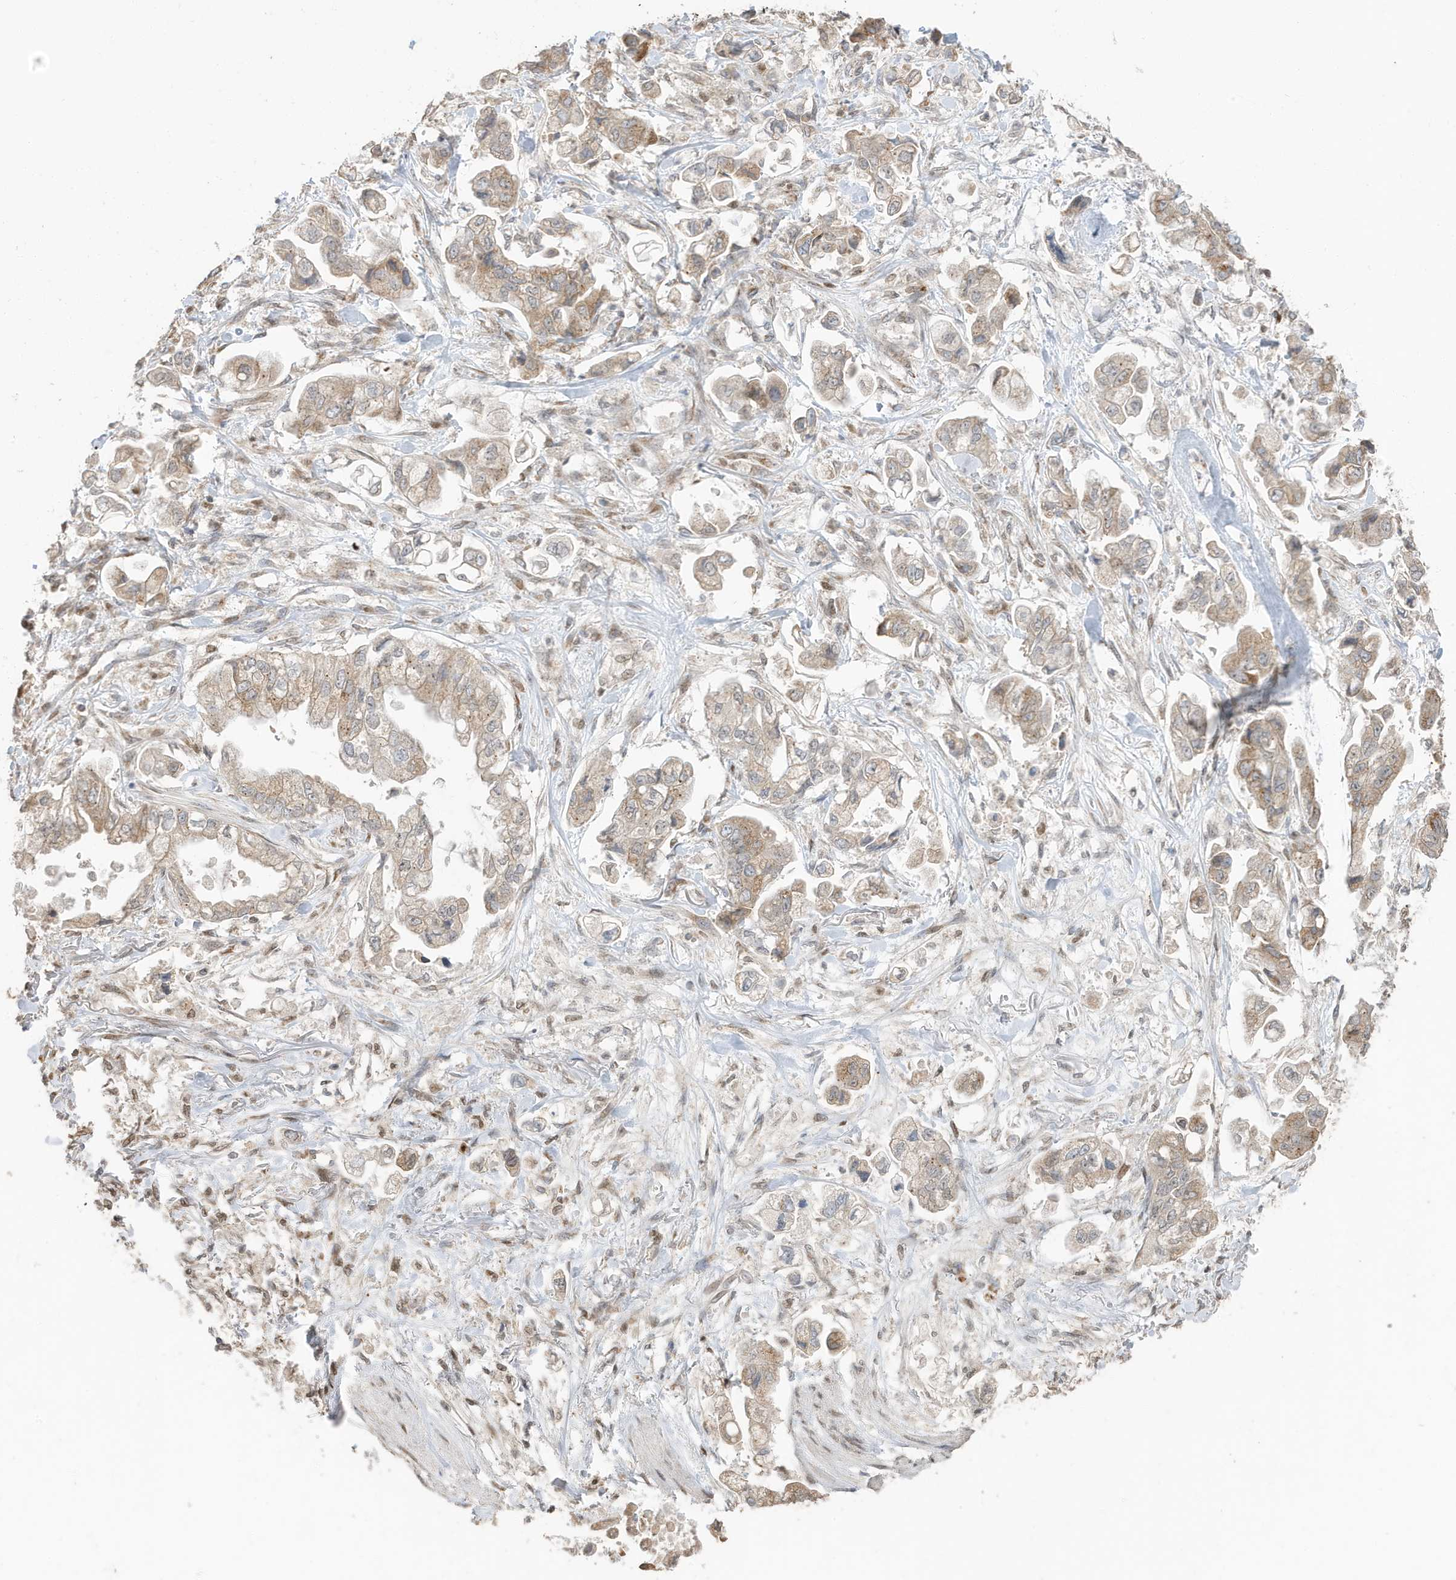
{"staining": {"intensity": "moderate", "quantity": "25%-75%", "location": "cytoplasmic/membranous"}, "tissue": "stomach cancer", "cell_type": "Tumor cells", "image_type": "cancer", "snomed": [{"axis": "morphology", "description": "Adenocarcinoma, NOS"}, {"axis": "topography", "description": "Stomach"}], "caption": "Protein analysis of stomach cancer (adenocarcinoma) tissue reveals moderate cytoplasmic/membranous staining in approximately 25%-75% of tumor cells. The protein of interest is stained brown, and the nuclei are stained in blue (DAB IHC with brightfield microscopy, high magnification).", "gene": "RER1", "patient": {"sex": "male", "age": 62}}